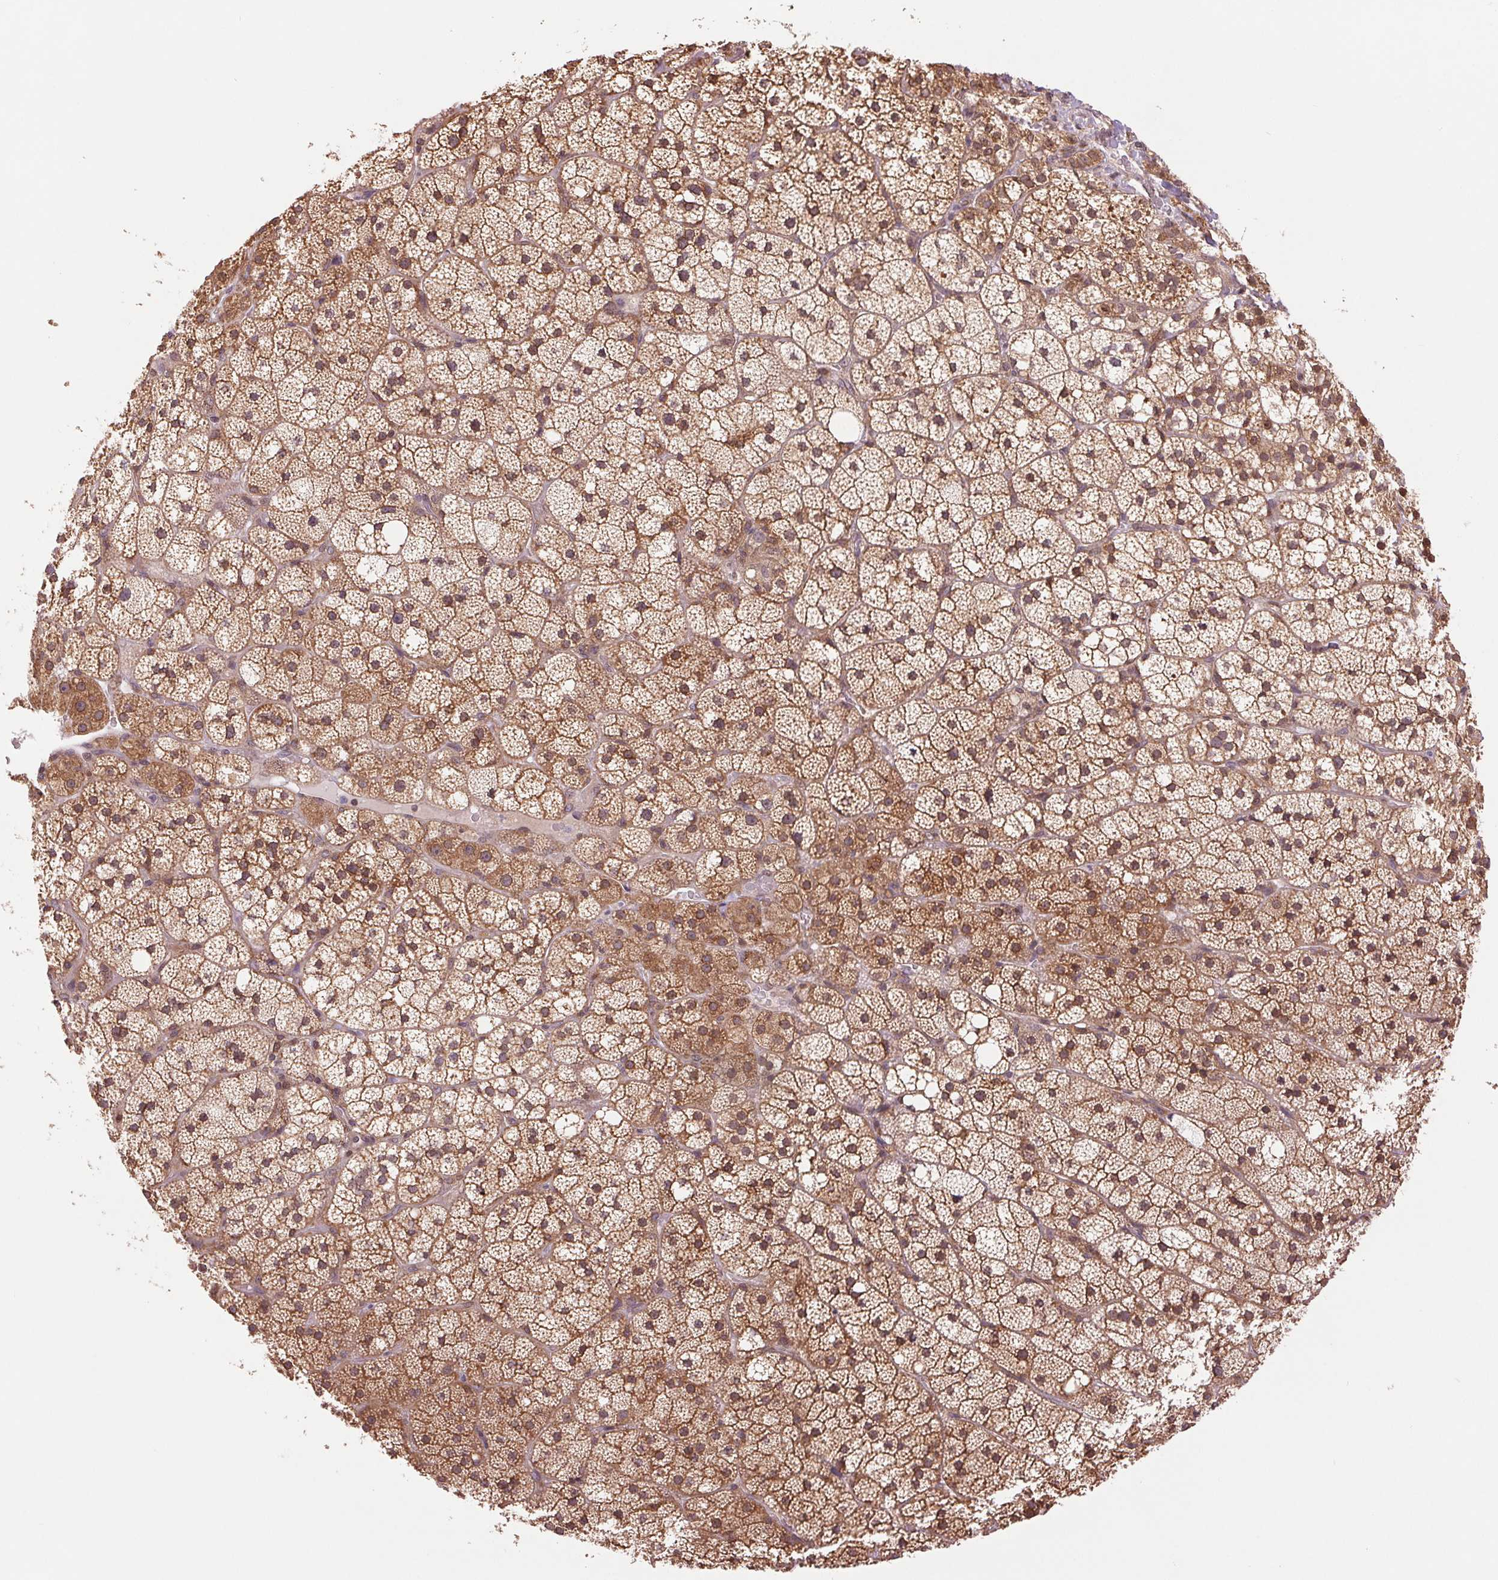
{"staining": {"intensity": "moderate", "quantity": ">75%", "location": "cytoplasmic/membranous,nuclear"}, "tissue": "adrenal gland", "cell_type": "Glandular cells", "image_type": "normal", "snomed": [{"axis": "morphology", "description": "Normal tissue, NOS"}, {"axis": "topography", "description": "Adrenal gland"}], "caption": "Immunohistochemical staining of normal adrenal gland demonstrates moderate cytoplasmic/membranous,nuclear protein positivity in approximately >75% of glandular cells.", "gene": "BTF3L4", "patient": {"sex": "male", "age": 53}}